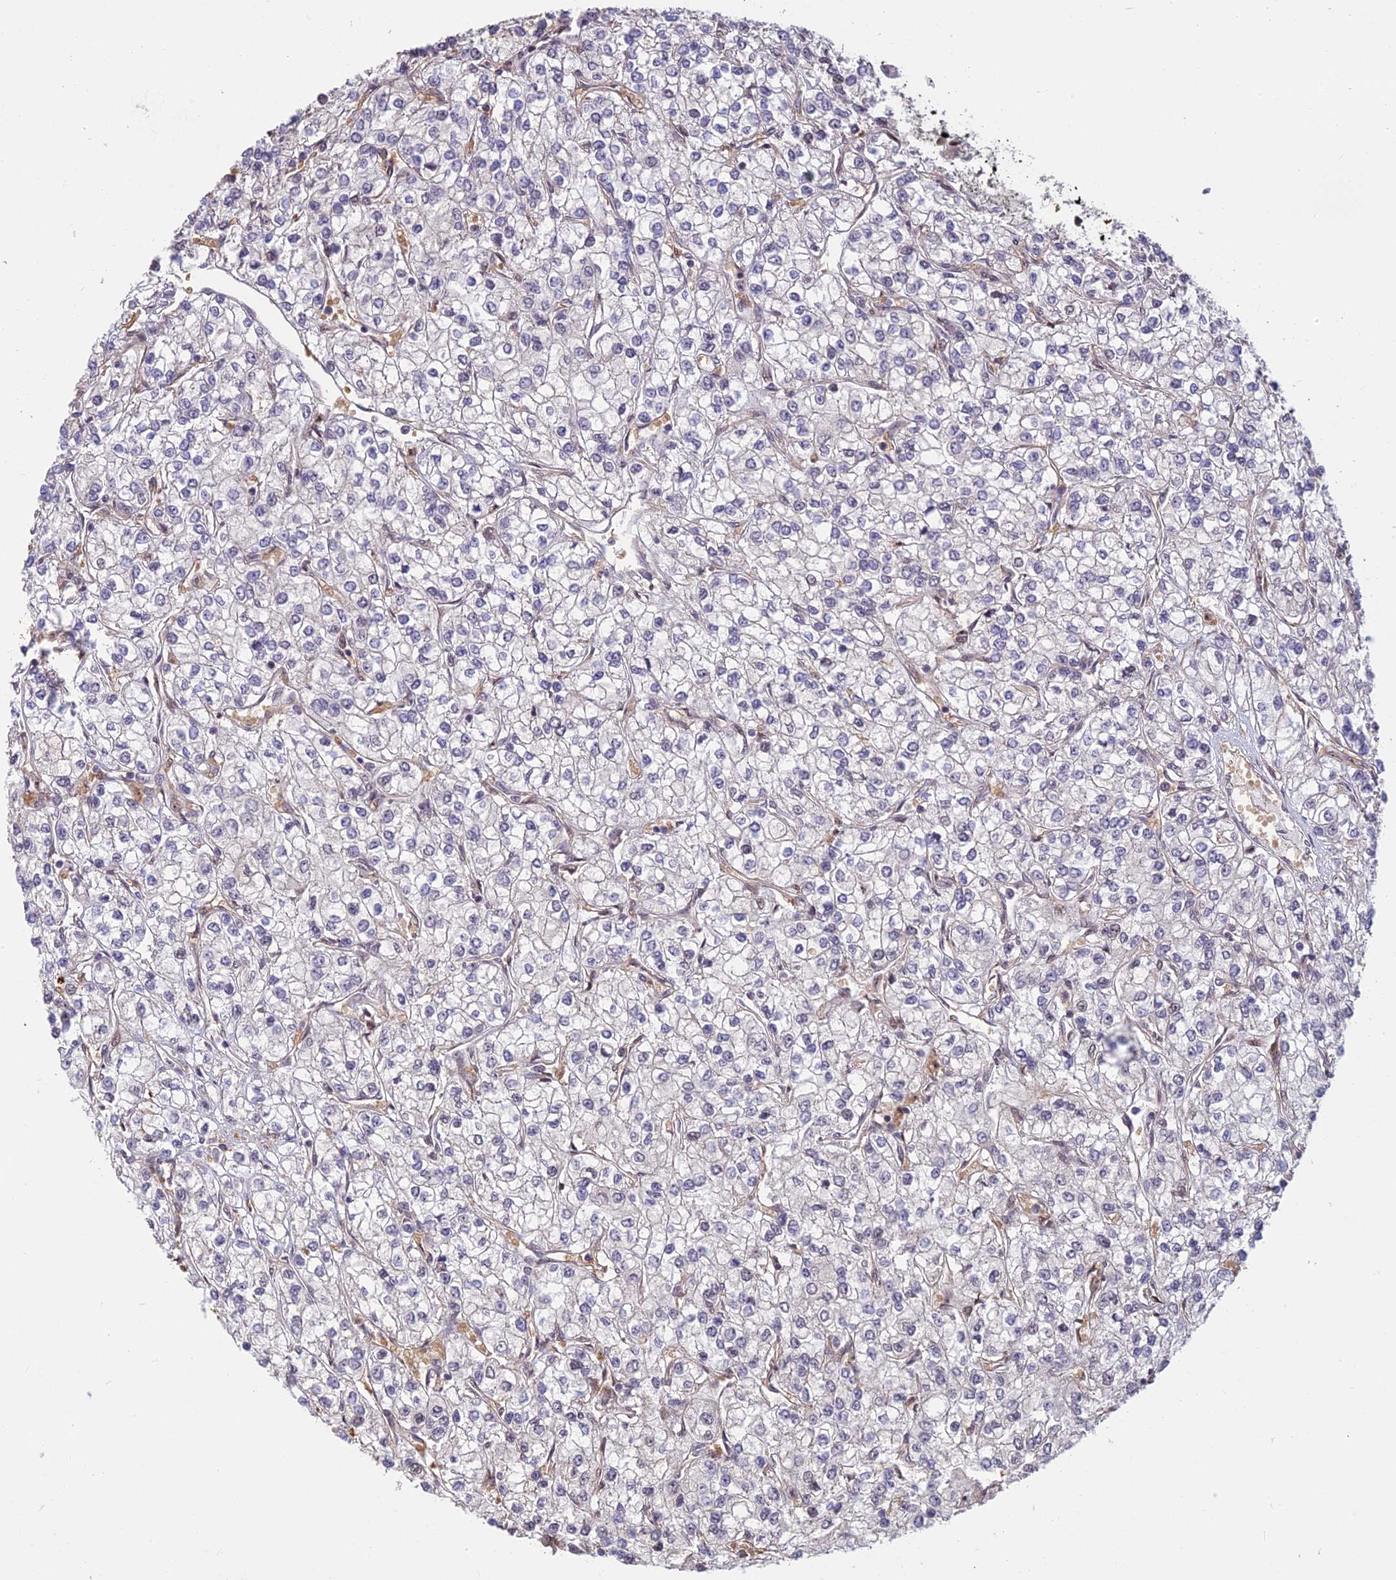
{"staining": {"intensity": "negative", "quantity": "none", "location": "none"}, "tissue": "renal cancer", "cell_type": "Tumor cells", "image_type": "cancer", "snomed": [{"axis": "morphology", "description": "Adenocarcinoma, NOS"}, {"axis": "topography", "description": "Kidney"}], "caption": "Immunohistochemical staining of human adenocarcinoma (renal) displays no significant positivity in tumor cells.", "gene": "UFSP2", "patient": {"sex": "male", "age": 80}}